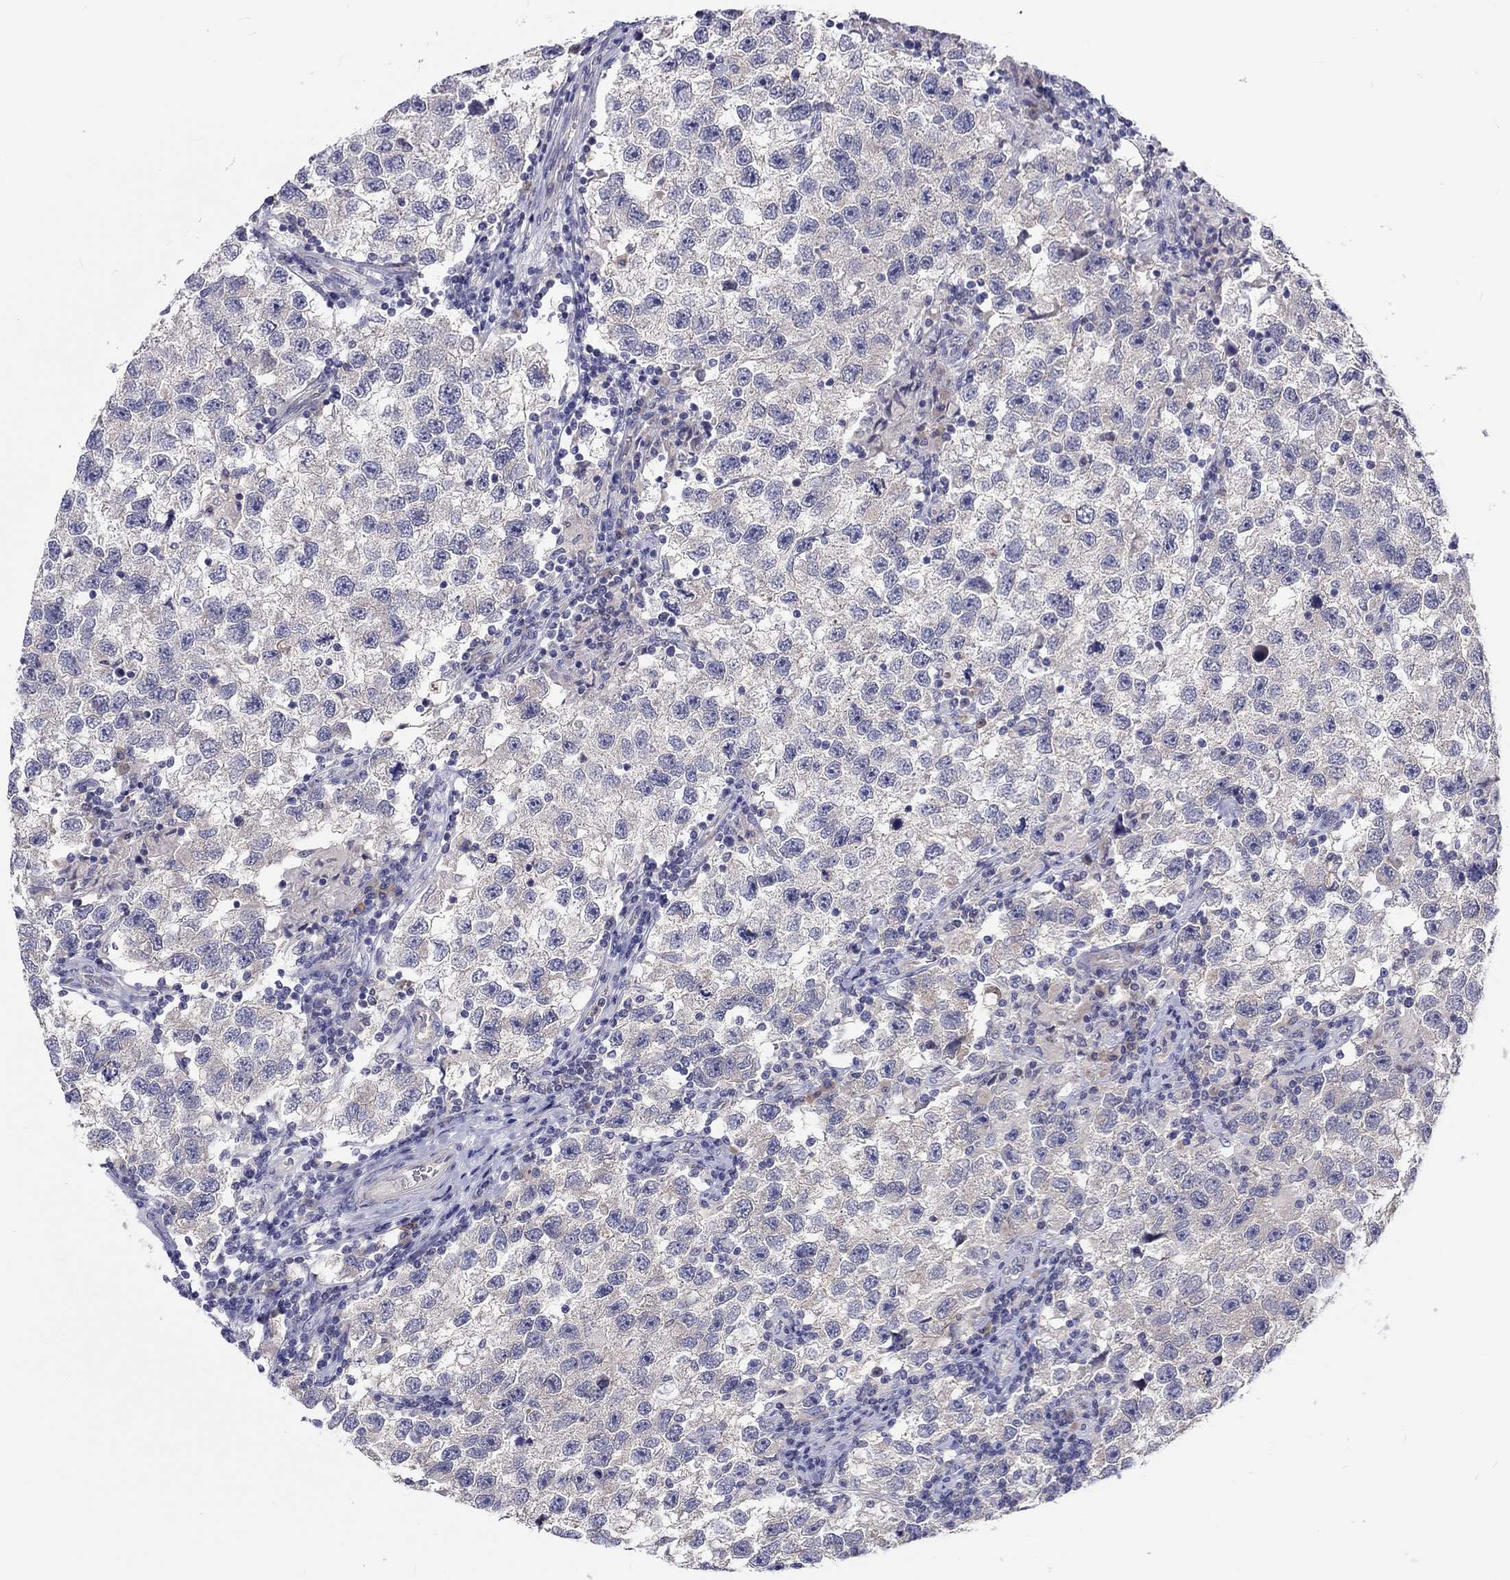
{"staining": {"intensity": "negative", "quantity": "none", "location": "none"}, "tissue": "testis cancer", "cell_type": "Tumor cells", "image_type": "cancer", "snomed": [{"axis": "morphology", "description": "Seminoma, NOS"}, {"axis": "topography", "description": "Testis"}], "caption": "Seminoma (testis) was stained to show a protein in brown. There is no significant expression in tumor cells.", "gene": "ABCG4", "patient": {"sex": "male", "age": 26}}